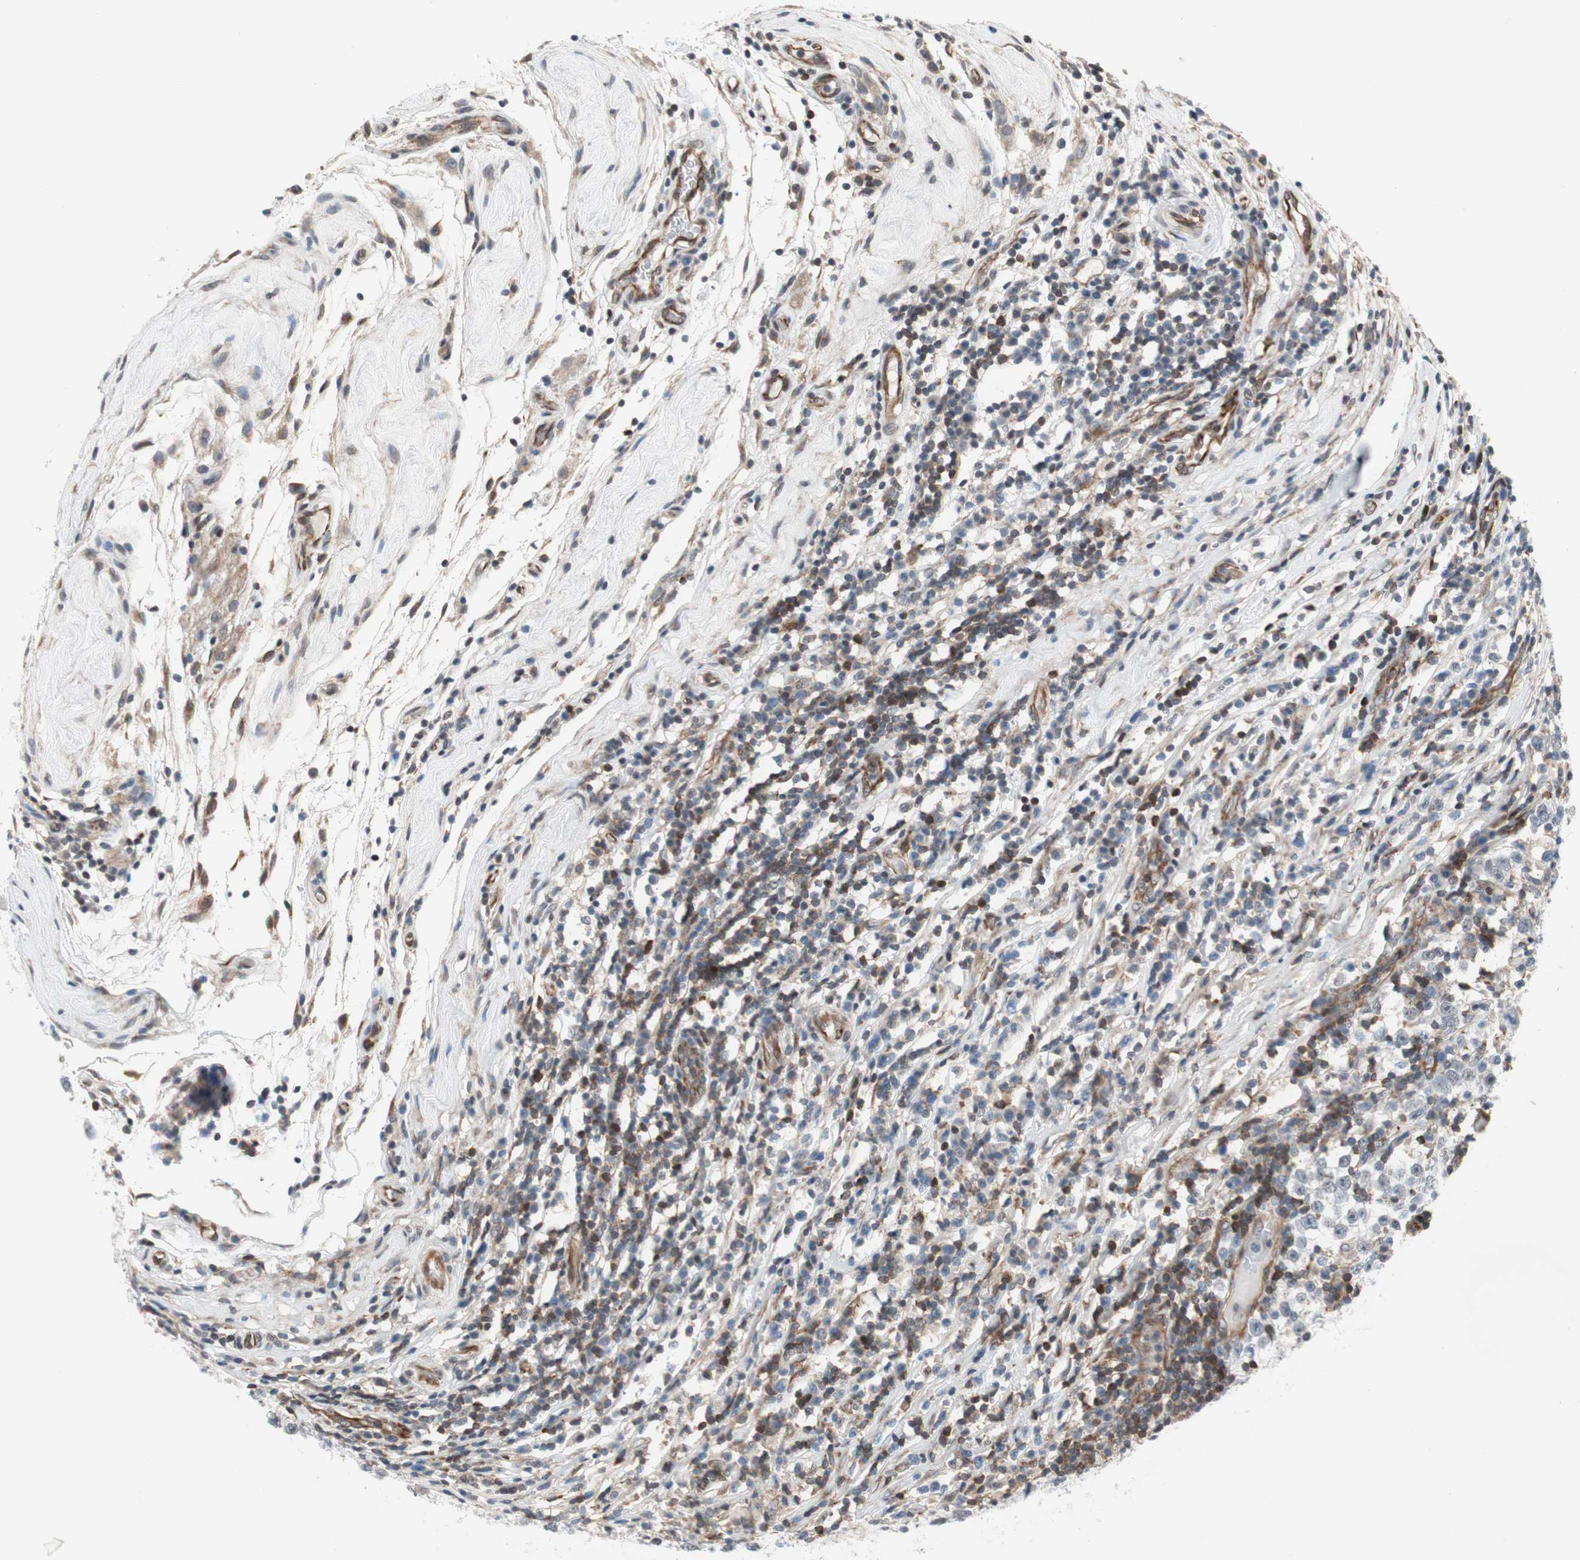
{"staining": {"intensity": "negative", "quantity": "none", "location": "none"}, "tissue": "testis cancer", "cell_type": "Tumor cells", "image_type": "cancer", "snomed": [{"axis": "morphology", "description": "Seminoma, NOS"}, {"axis": "topography", "description": "Testis"}], "caption": "A high-resolution image shows IHC staining of testis cancer (seminoma), which displays no significant positivity in tumor cells.", "gene": "ZNF512B", "patient": {"sex": "male", "age": 43}}